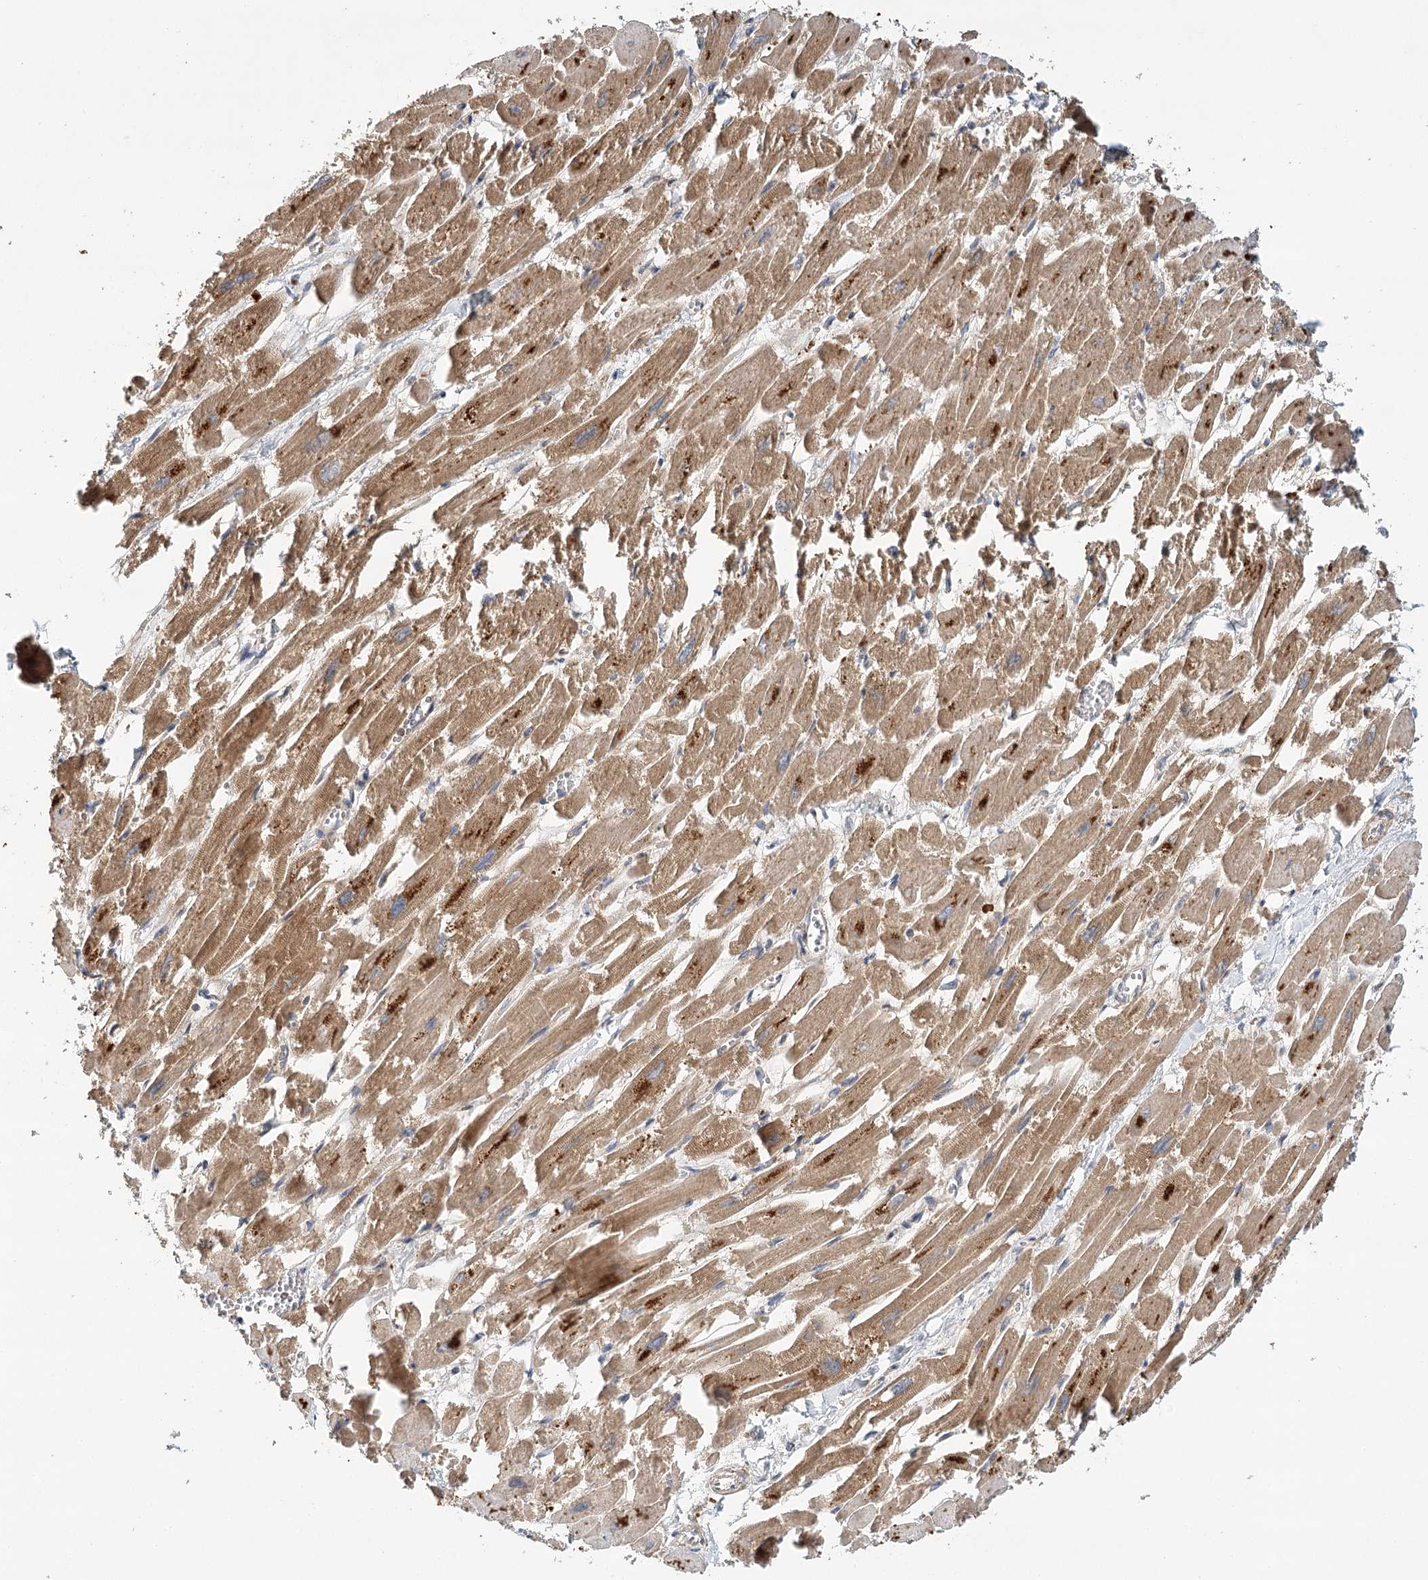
{"staining": {"intensity": "moderate", "quantity": ">75%", "location": "cytoplasmic/membranous"}, "tissue": "heart muscle", "cell_type": "Cardiomyocytes", "image_type": "normal", "snomed": [{"axis": "morphology", "description": "Normal tissue, NOS"}, {"axis": "topography", "description": "Heart"}], "caption": "Immunohistochemical staining of unremarkable heart muscle shows moderate cytoplasmic/membranous protein positivity in about >75% of cardiomyocytes. The staining is performed using DAB (3,3'-diaminobenzidine) brown chromogen to label protein expression. The nuclei are counter-stained blue using hematoxylin.", "gene": "LSS", "patient": {"sex": "male", "age": 54}}